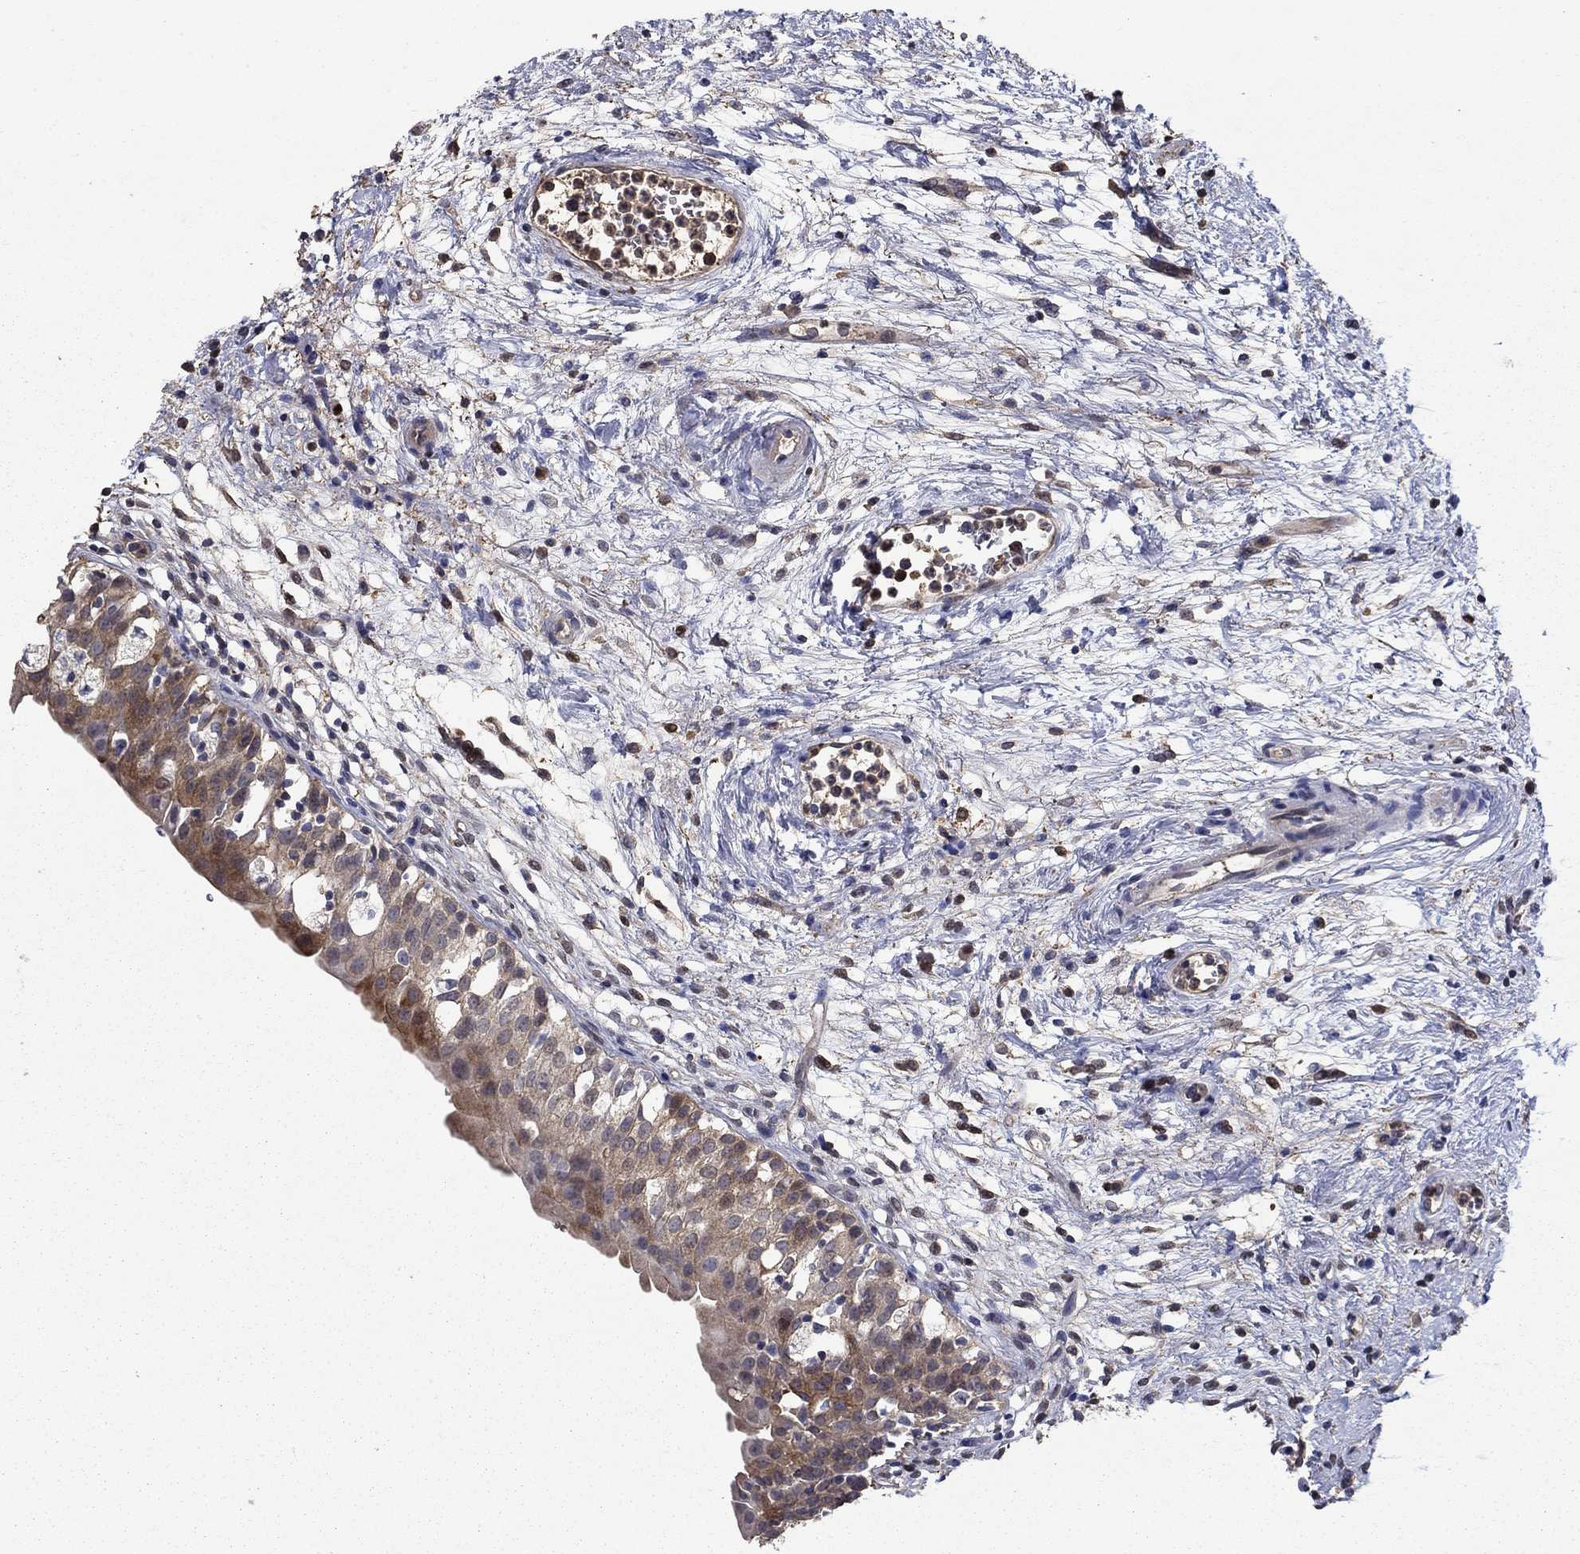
{"staining": {"intensity": "strong", "quantity": "25%-75%", "location": "cytoplasmic/membranous"}, "tissue": "urinary bladder", "cell_type": "Urothelial cells", "image_type": "normal", "snomed": [{"axis": "morphology", "description": "Normal tissue, NOS"}, {"axis": "topography", "description": "Urinary bladder"}], "caption": "Protein staining reveals strong cytoplasmic/membranous staining in approximately 25%-75% of urothelial cells in unremarkable urinary bladder.", "gene": "DVL1", "patient": {"sex": "male", "age": 76}}